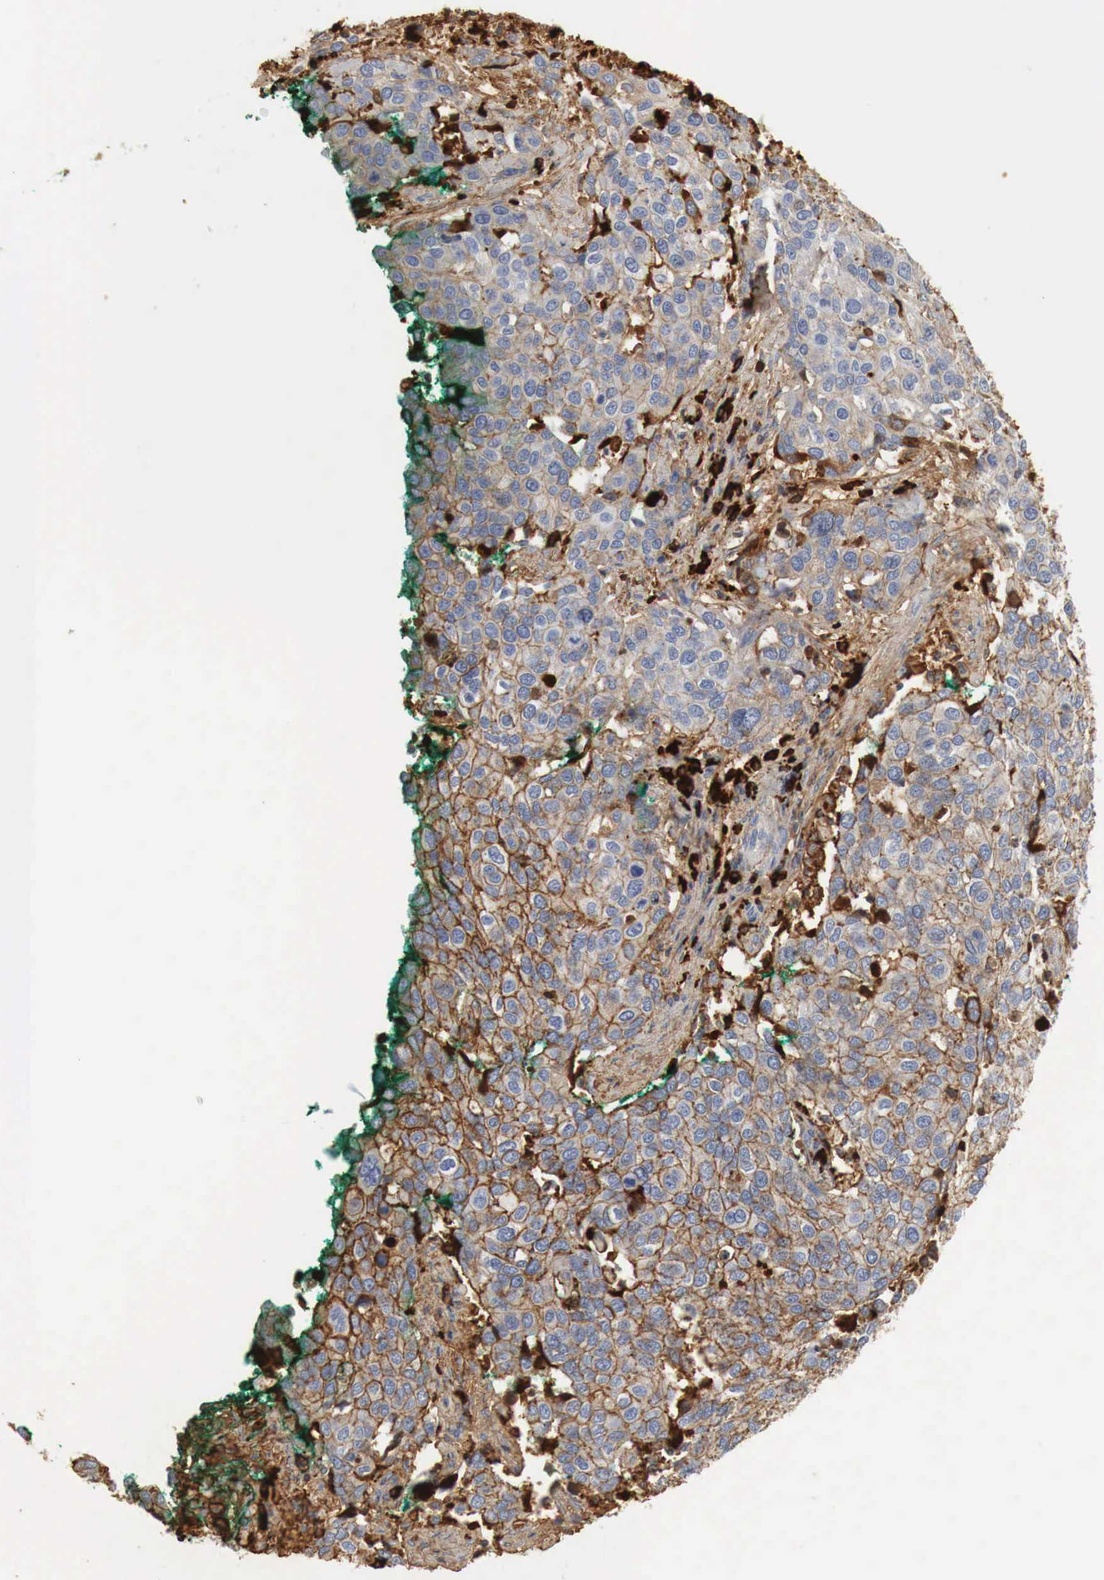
{"staining": {"intensity": "weak", "quantity": "25%-75%", "location": "cytoplasmic/membranous"}, "tissue": "cervical cancer", "cell_type": "Tumor cells", "image_type": "cancer", "snomed": [{"axis": "morphology", "description": "Squamous cell carcinoma, NOS"}, {"axis": "topography", "description": "Cervix"}], "caption": "Immunohistochemical staining of squamous cell carcinoma (cervical) demonstrates weak cytoplasmic/membranous protein staining in about 25%-75% of tumor cells.", "gene": "IGLC3", "patient": {"sex": "female", "age": 54}}